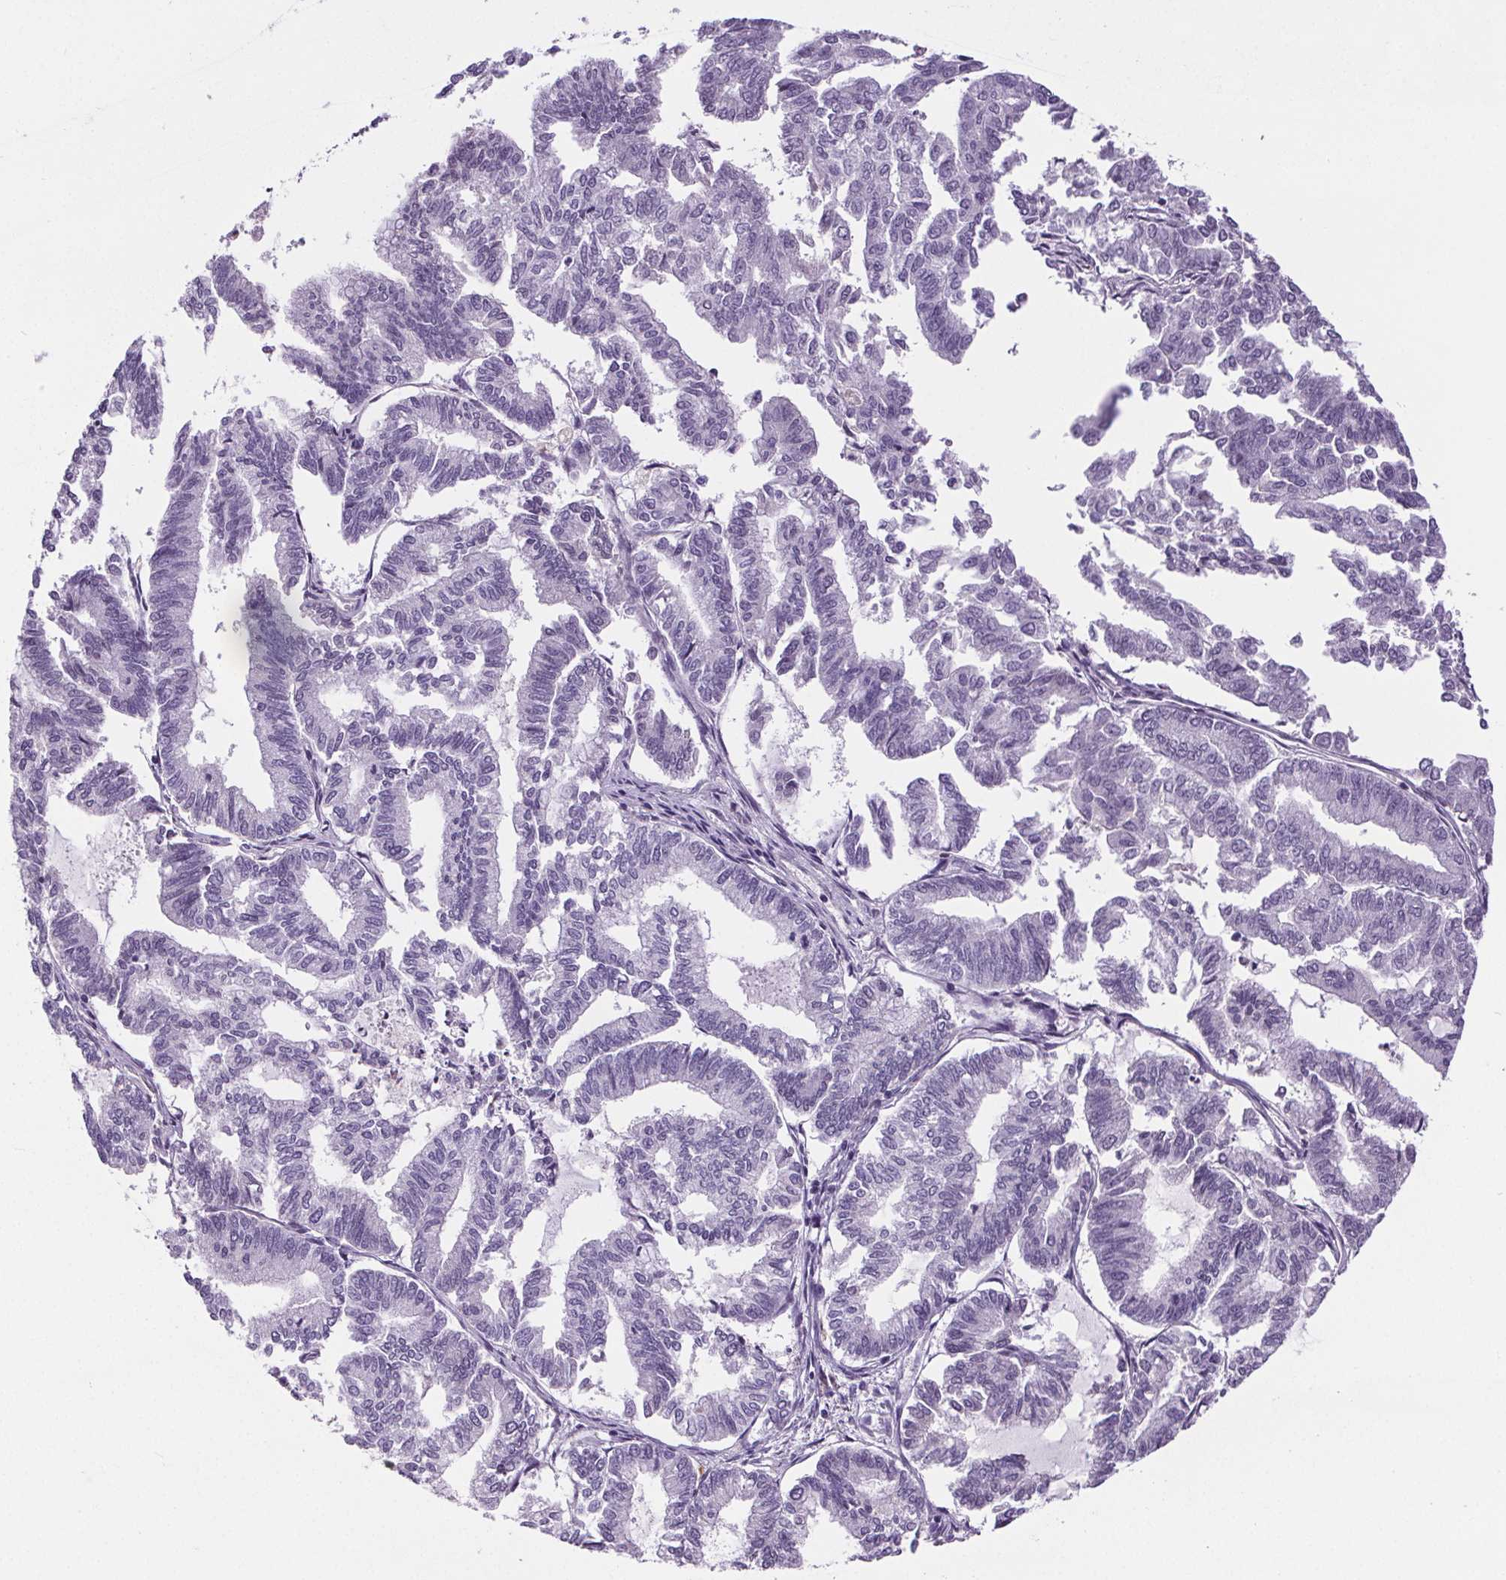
{"staining": {"intensity": "negative", "quantity": "none", "location": "none"}, "tissue": "endometrial cancer", "cell_type": "Tumor cells", "image_type": "cancer", "snomed": [{"axis": "morphology", "description": "Adenocarcinoma, NOS"}, {"axis": "topography", "description": "Endometrium"}], "caption": "Tumor cells show no significant protein staining in endometrial cancer.", "gene": "CD5L", "patient": {"sex": "female", "age": 79}}